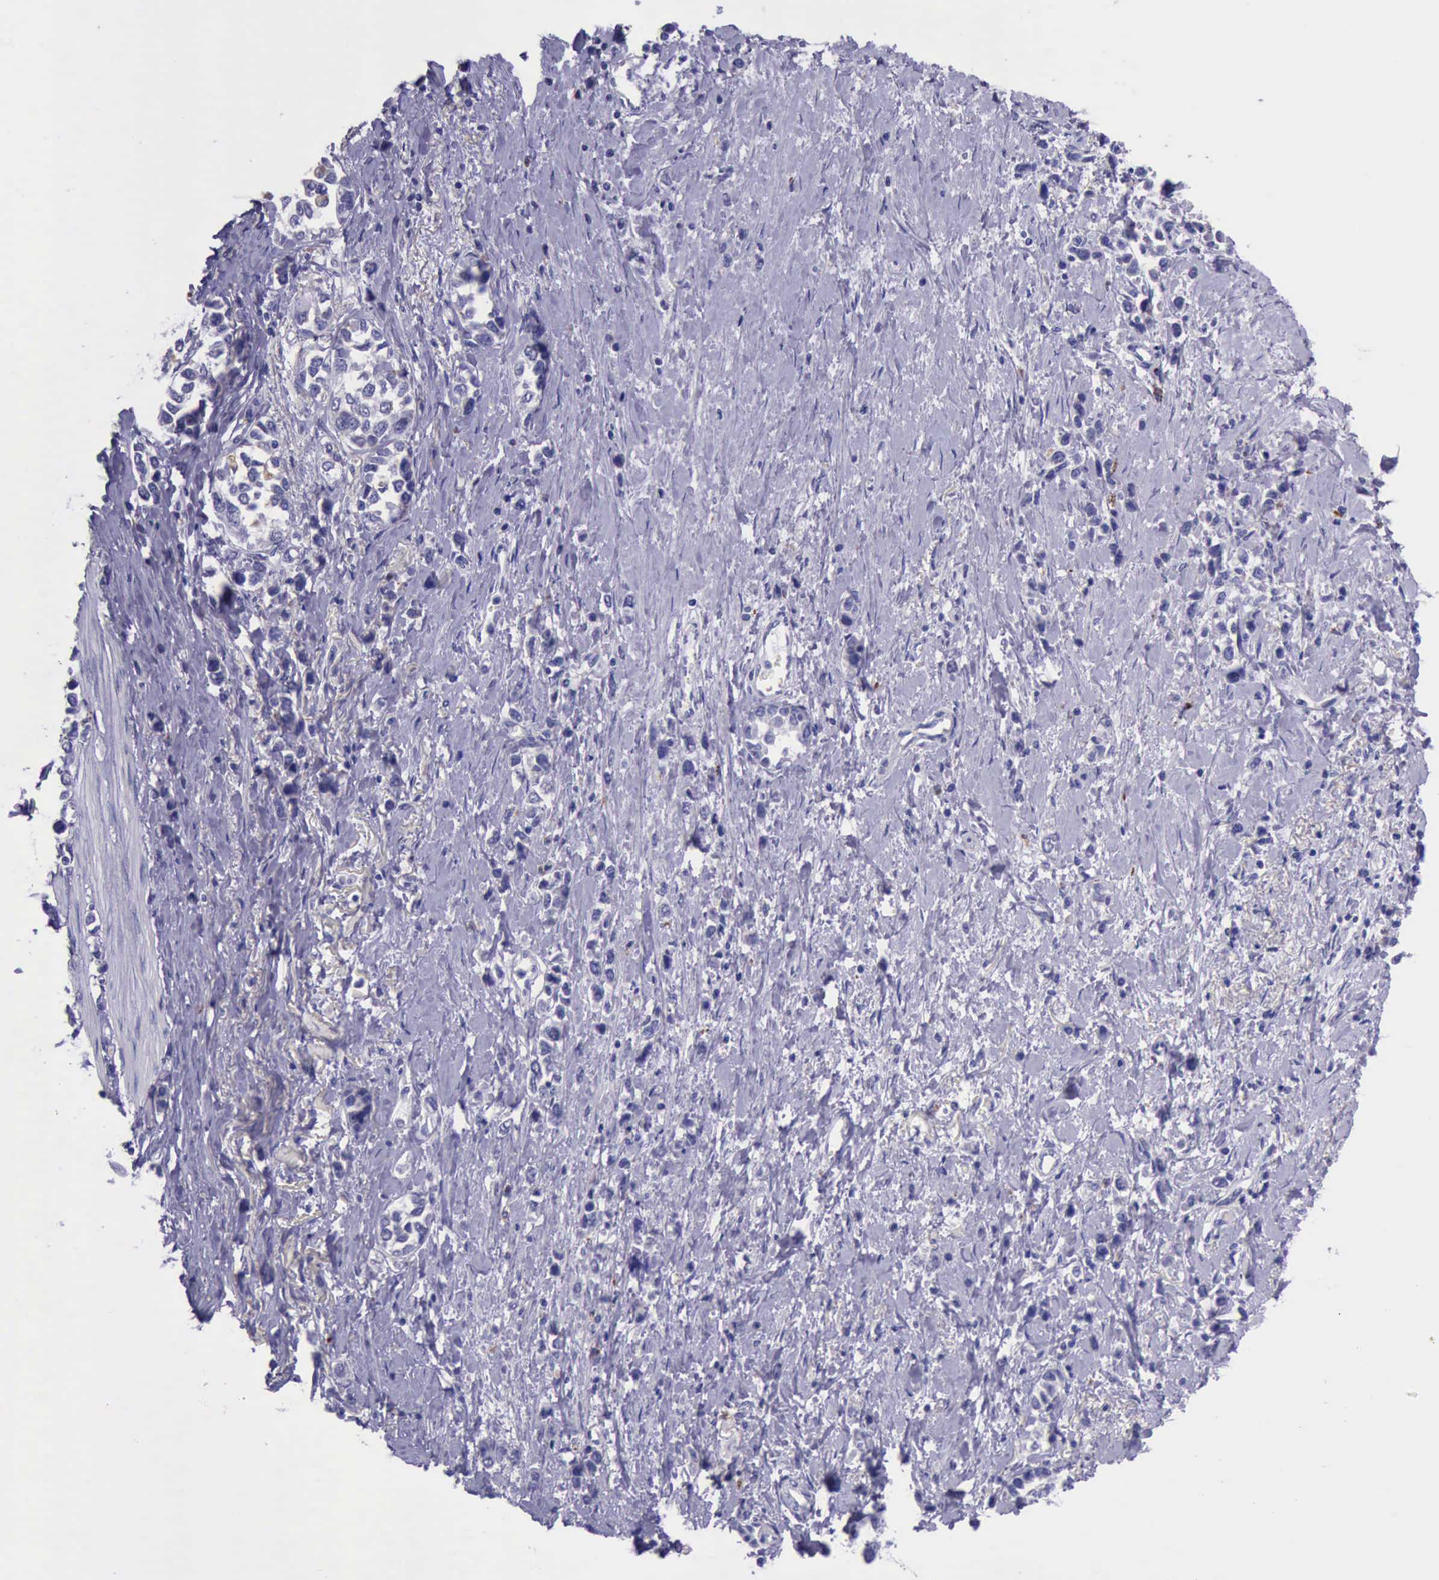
{"staining": {"intensity": "negative", "quantity": "none", "location": "none"}, "tissue": "stomach cancer", "cell_type": "Tumor cells", "image_type": "cancer", "snomed": [{"axis": "morphology", "description": "Adenocarcinoma, NOS"}, {"axis": "topography", "description": "Stomach, upper"}], "caption": "The photomicrograph reveals no staining of tumor cells in adenocarcinoma (stomach).", "gene": "GLA", "patient": {"sex": "male", "age": 76}}